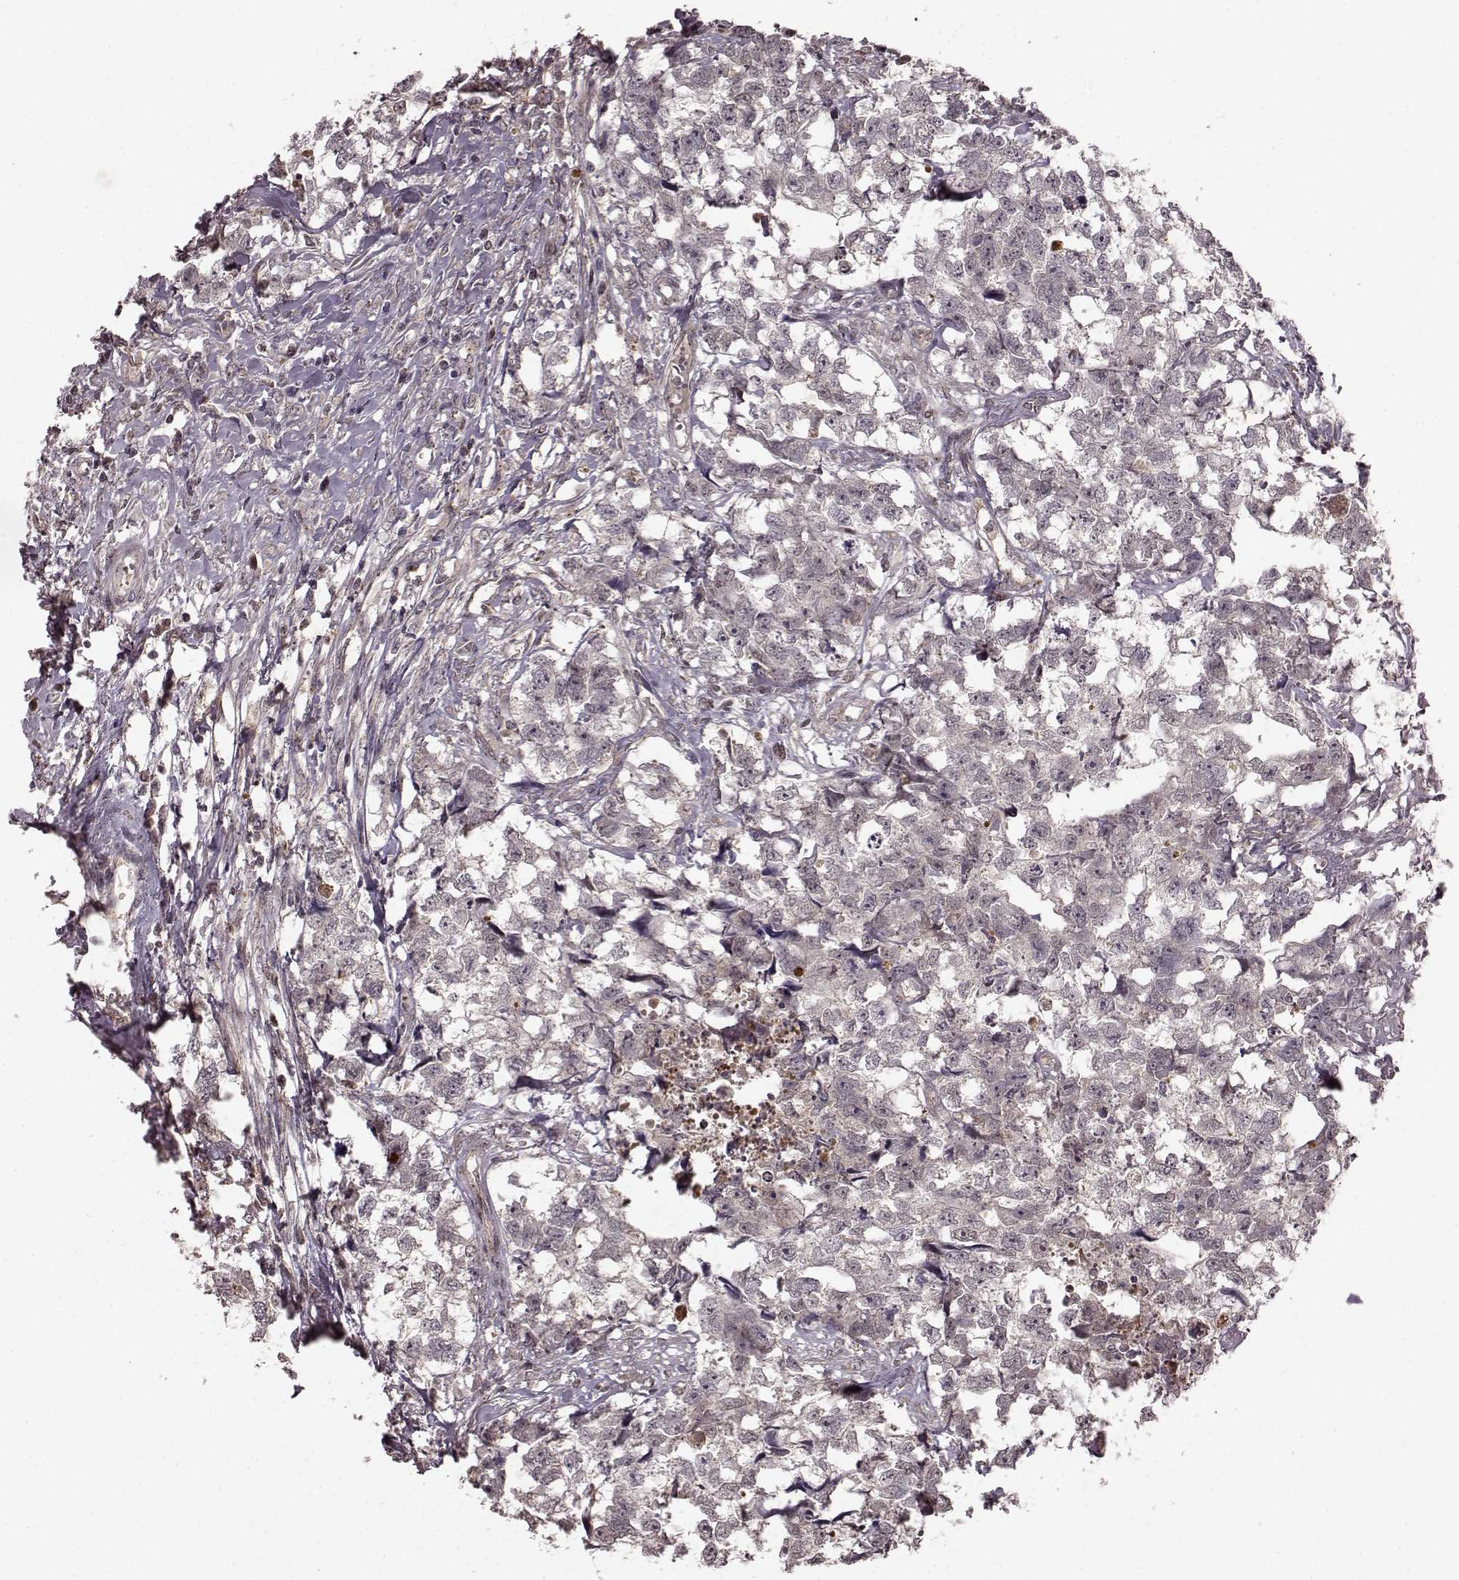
{"staining": {"intensity": "negative", "quantity": "none", "location": "none"}, "tissue": "testis cancer", "cell_type": "Tumor cells", "image_type": "cancer", "snomed": [{"axis": "morphology", "description": "Carcinoma, Embryonal, NOS"}, {"axis": "morphology", "description": "Teratoma, malignant, NOS"}, {"axis": "topography", "description": "Testis"}], "caption": "Testis embryonal carcinoma was stained to show a protein in brown. There is no significant staining in tumor cells.", "gene": "GSS", "patient": {"sex": "male", "age": 44}}